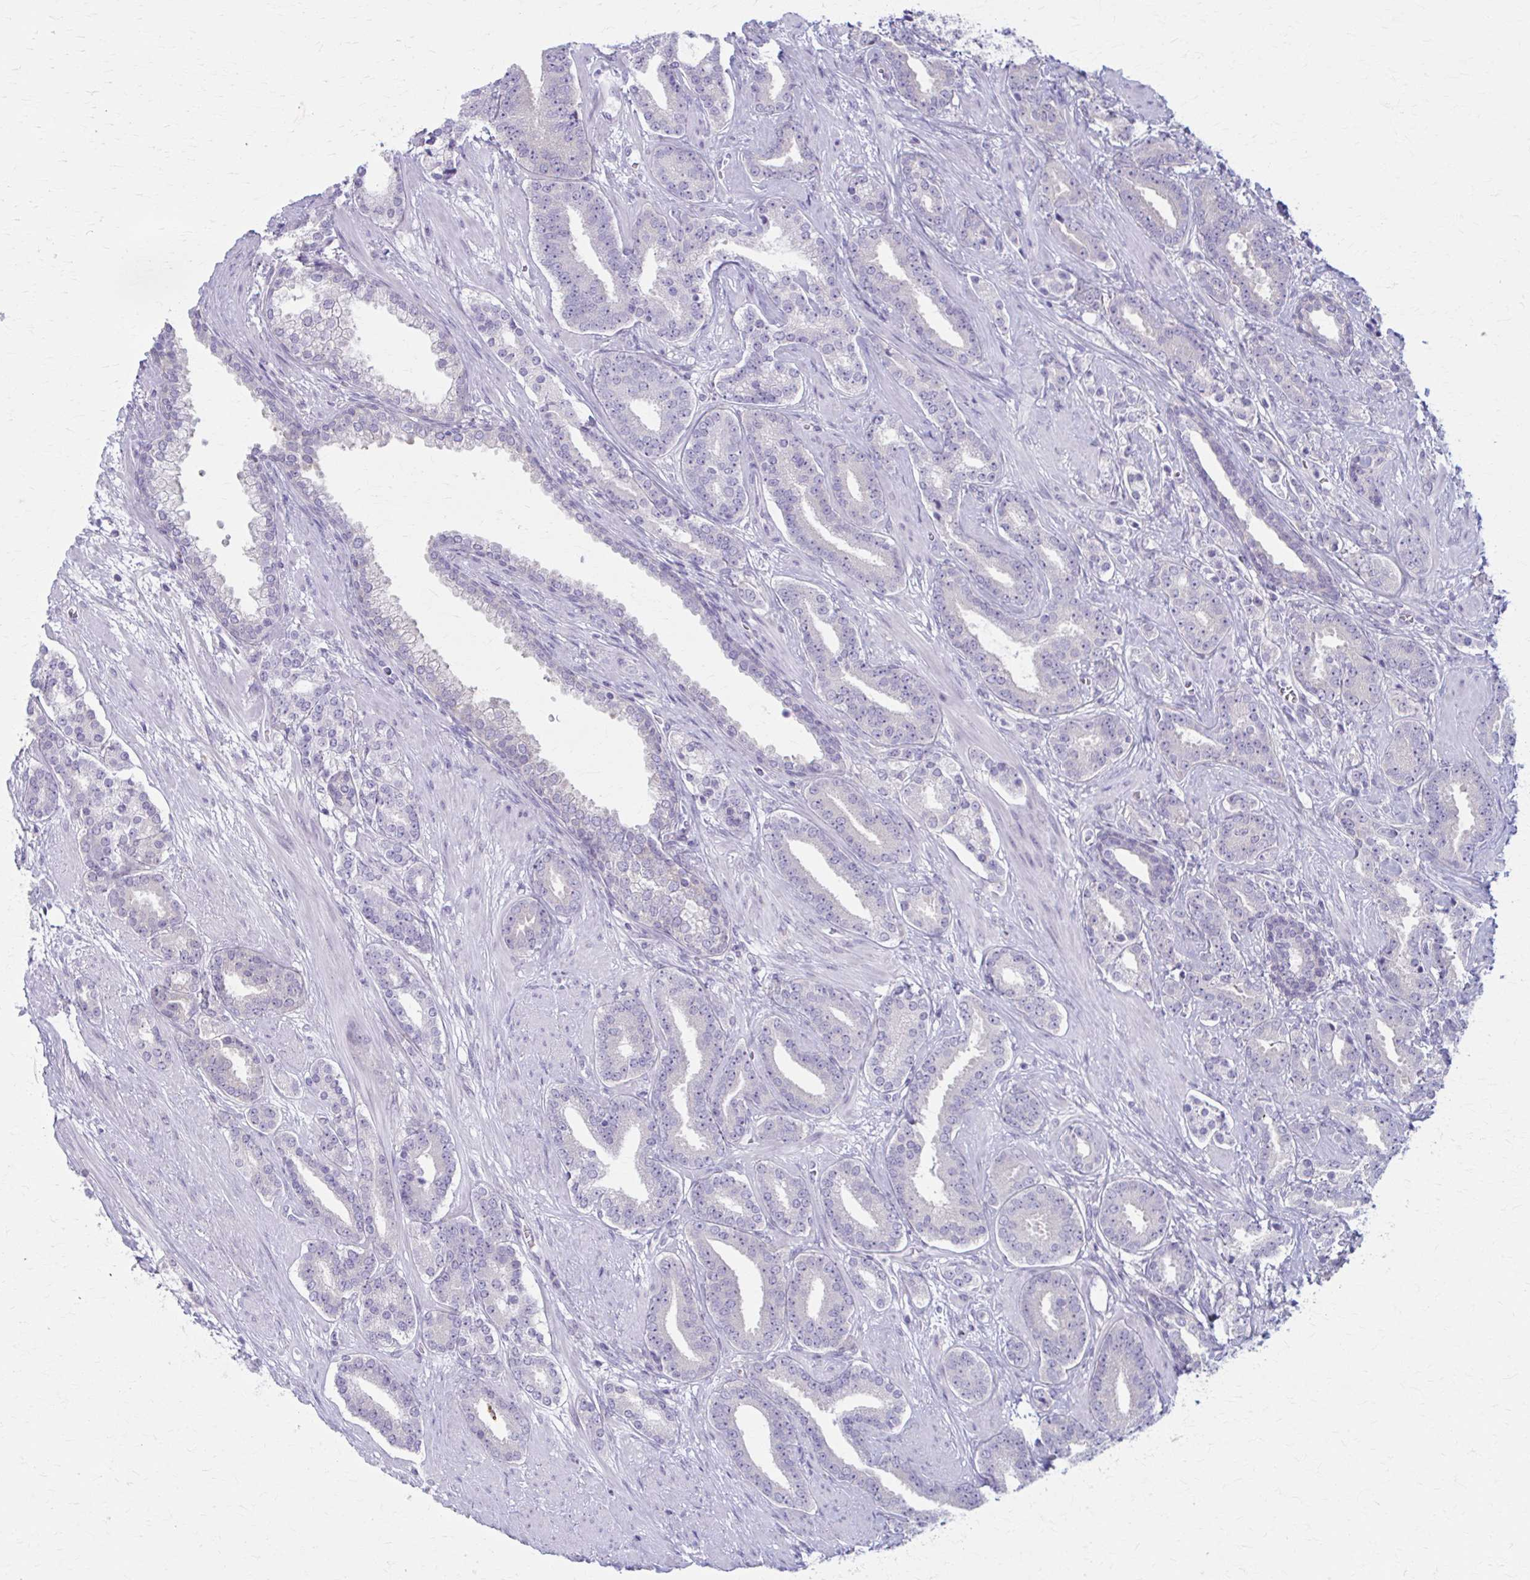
{"staining": {"intensity": "negative", "quantity": "none", "location": "none"}, "tissue": "prostate cancer", "cell_type": "Tumor cells", "image_type": "cancer", "snomed": [{"axis": "morphology", "description": "Adenocarcinoma, High grade"}, {"axis": "topography", "description": "Prostate"}], "caption": "Micrograph shows no protein expression in tumor cells of prostate adenocarcinoma (high-grade) tissue.", "gene": "PRKRA", "patient": {"sex": "male", "age": 60}}